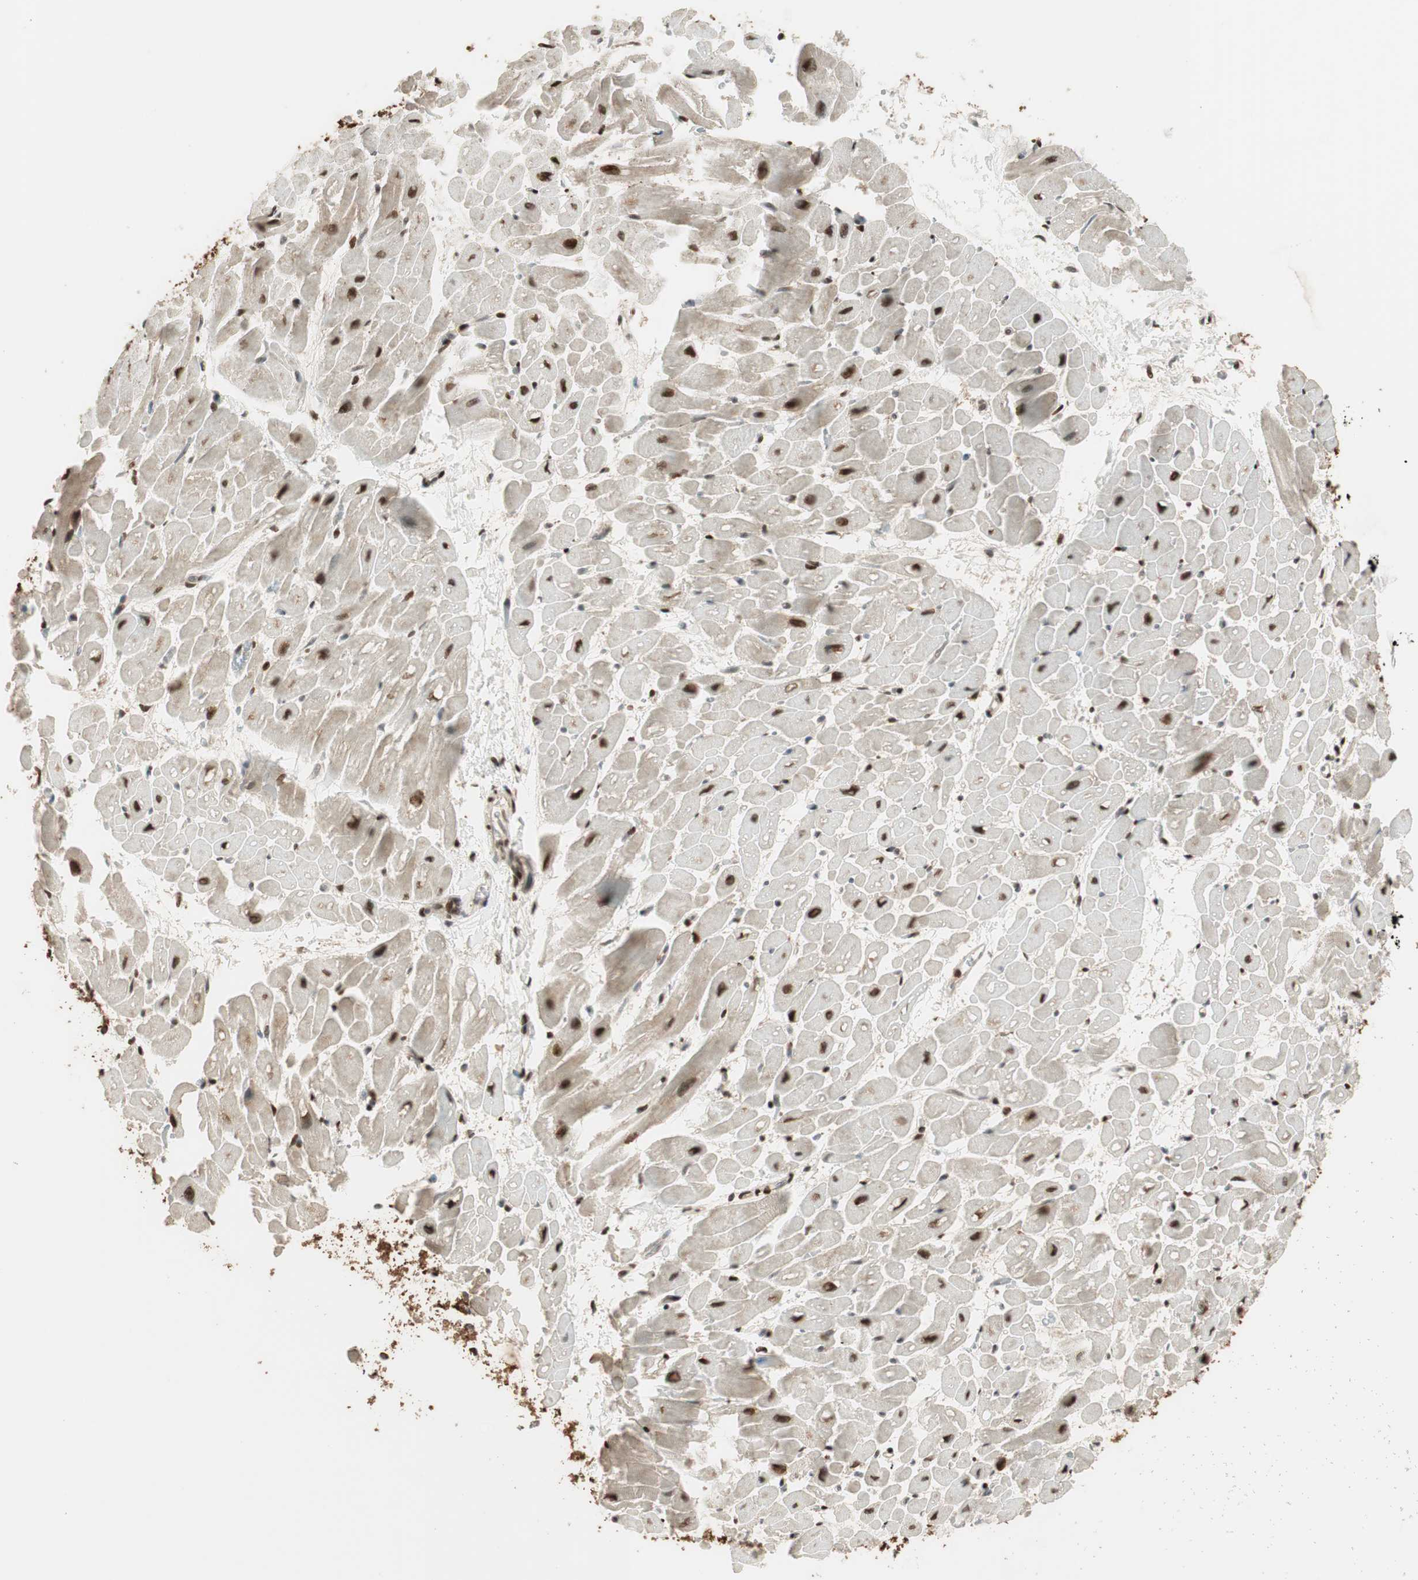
{"staining": {"intensity": "strong", "quantity": ">75%", "location": "cytoplasmic/membranous,nuclear"}, "tissue": "heart muscle", "cell_type": "Cardiomyocytes", "image_type": "normal", "snomed": [{"axis": "morphology", "description": "Normal tissue, NOS"}, {"axis": "topography", "description": "Heart"}], "caption": "Benign heart muscle was stained to show a protein in brown. There is high levels of strong cytoplasmic/membranous,nuclear positivity in about >75% of cardiomyocytes. Immunohistochemistry (ihc) stains the protein of interest in brown and the nuclei are stained blue.", "gene": "BIN1", "patient": {"sex": "male", "age": 45}}